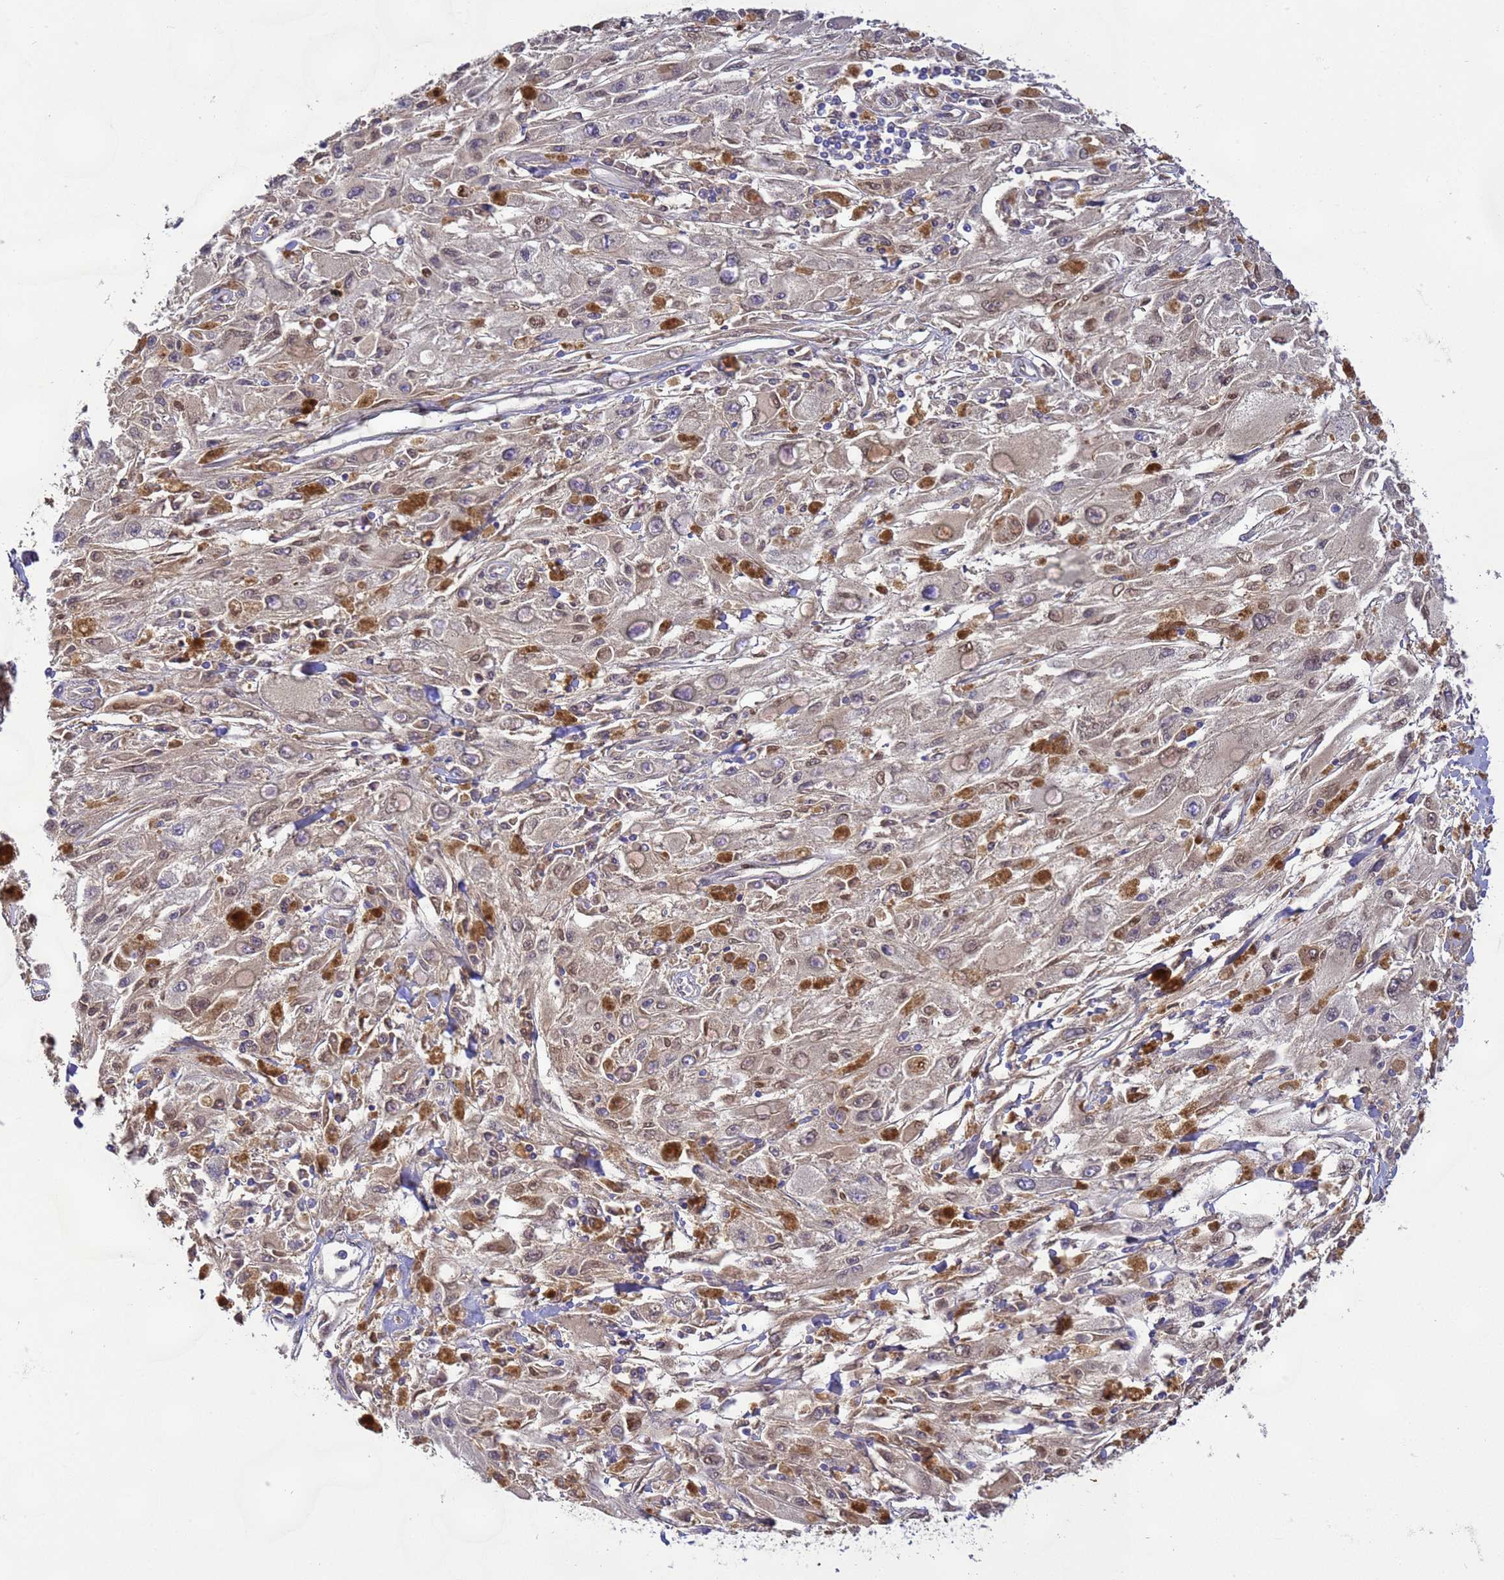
{"staining": {"intensity": "negative", "quantity": "none", "location": "none"}, "tissue": "melanoma", "cell_type": "Tumor cells", "image_type": "cancer", "snomed": [{"axis": "morphology", "description": "Malignant melanoma, Metastatic site"}, {"axis": "topography", "description": "Skin"}], "caption": "Immunohistochemical staining of human malignant melanoma (metastatic site) exhibits no significant expression in tumor cells.", "gene": "TBCD", "patient": {"sex": "male", "age": 53}}